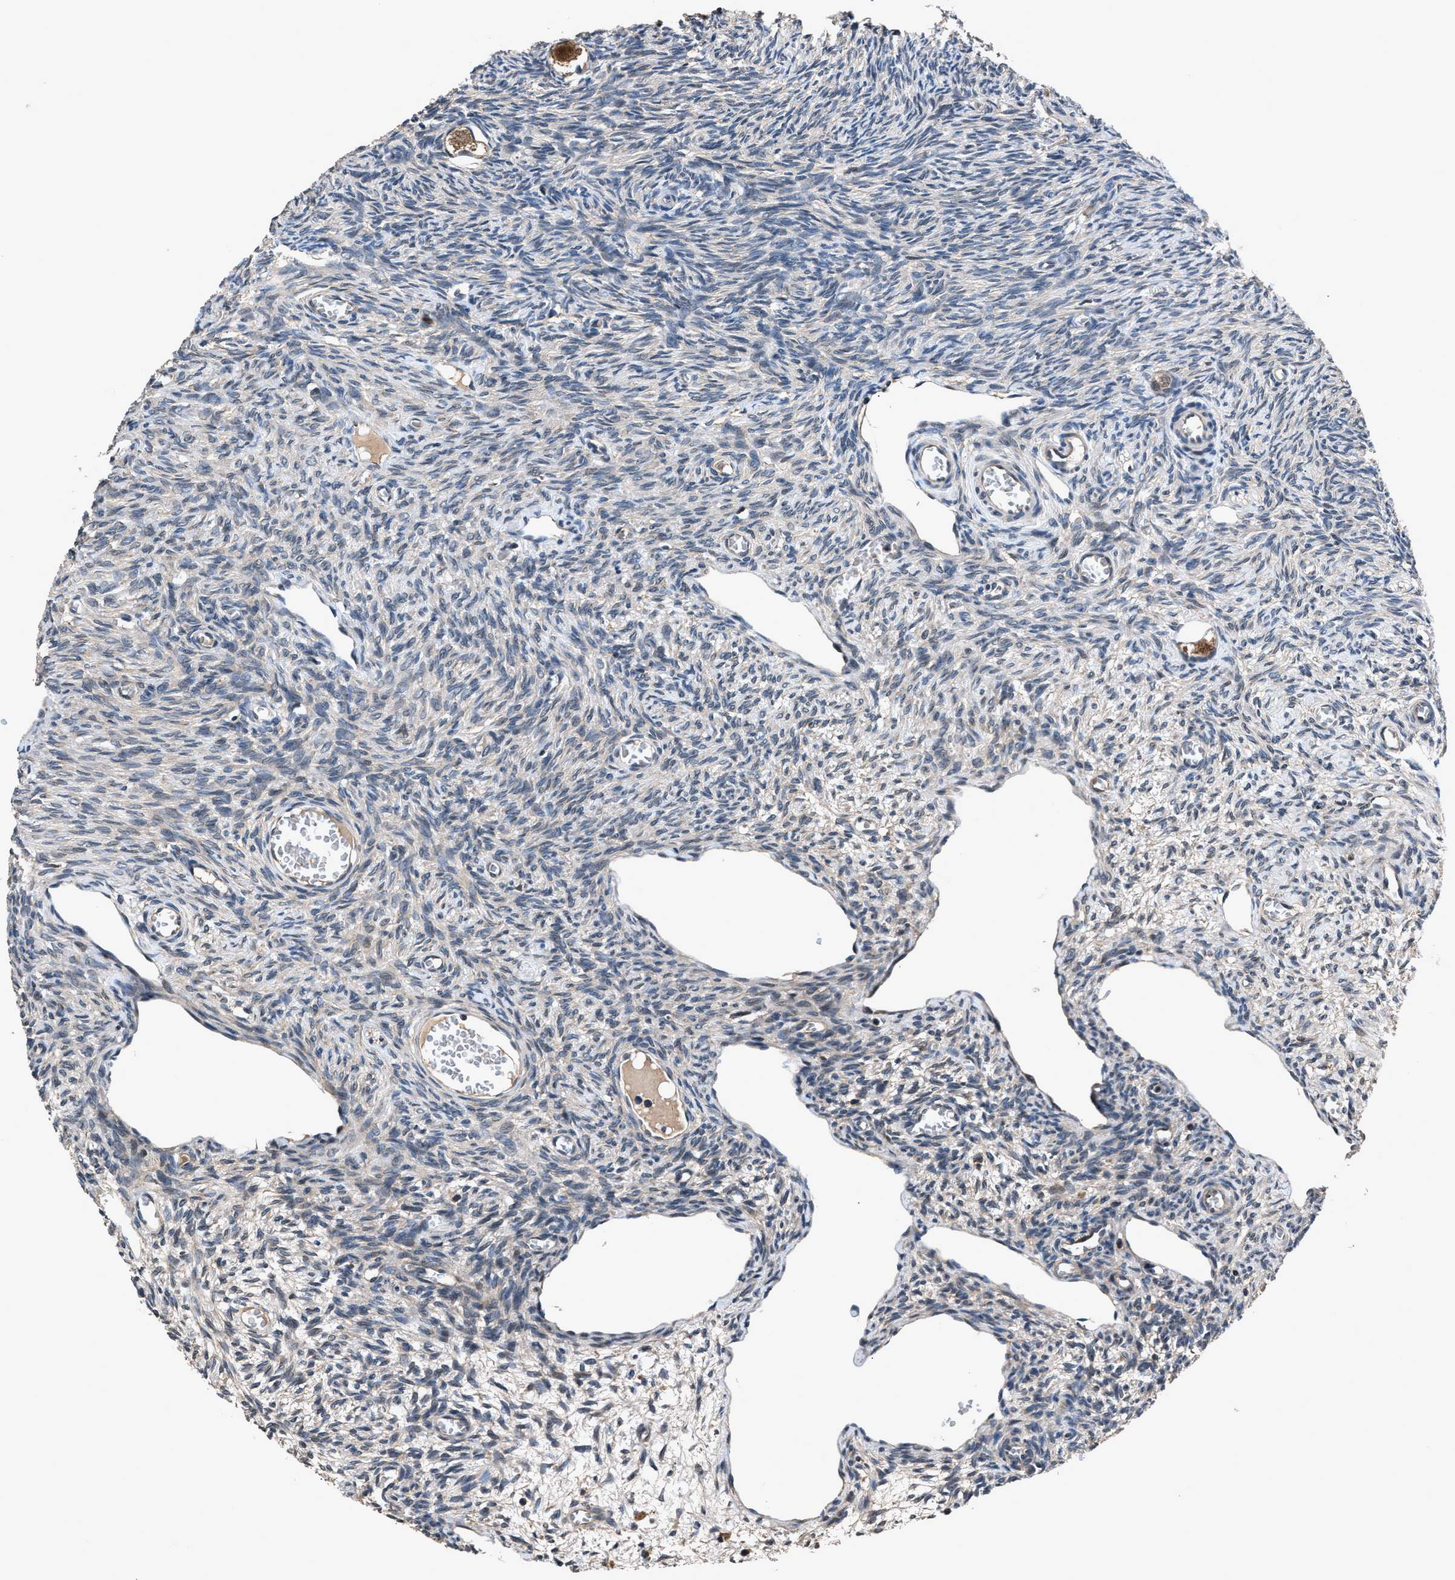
{"staining": {"intensity": "moderate", "quantity": "25%-75%", "location": "cytoplasmic/membranous"}, "tissue": "ovary", "cell_type": "Follicle cells", "image_type": "normal", "snomed": [{"axis": "morphology", "description": "Normal tissue, NOS"}, {"axis": "topography", "description": "Ovary"}], "caption": "Protein analysis of normal ovary reveals moderate cytoplasmic/membranous staining in approximately 25%-75% of follicle cells. (IHC, brightfield microscopy, high magnification).", "gene": "TNRC18", "patient": {"sex": "female", "age": 27}}